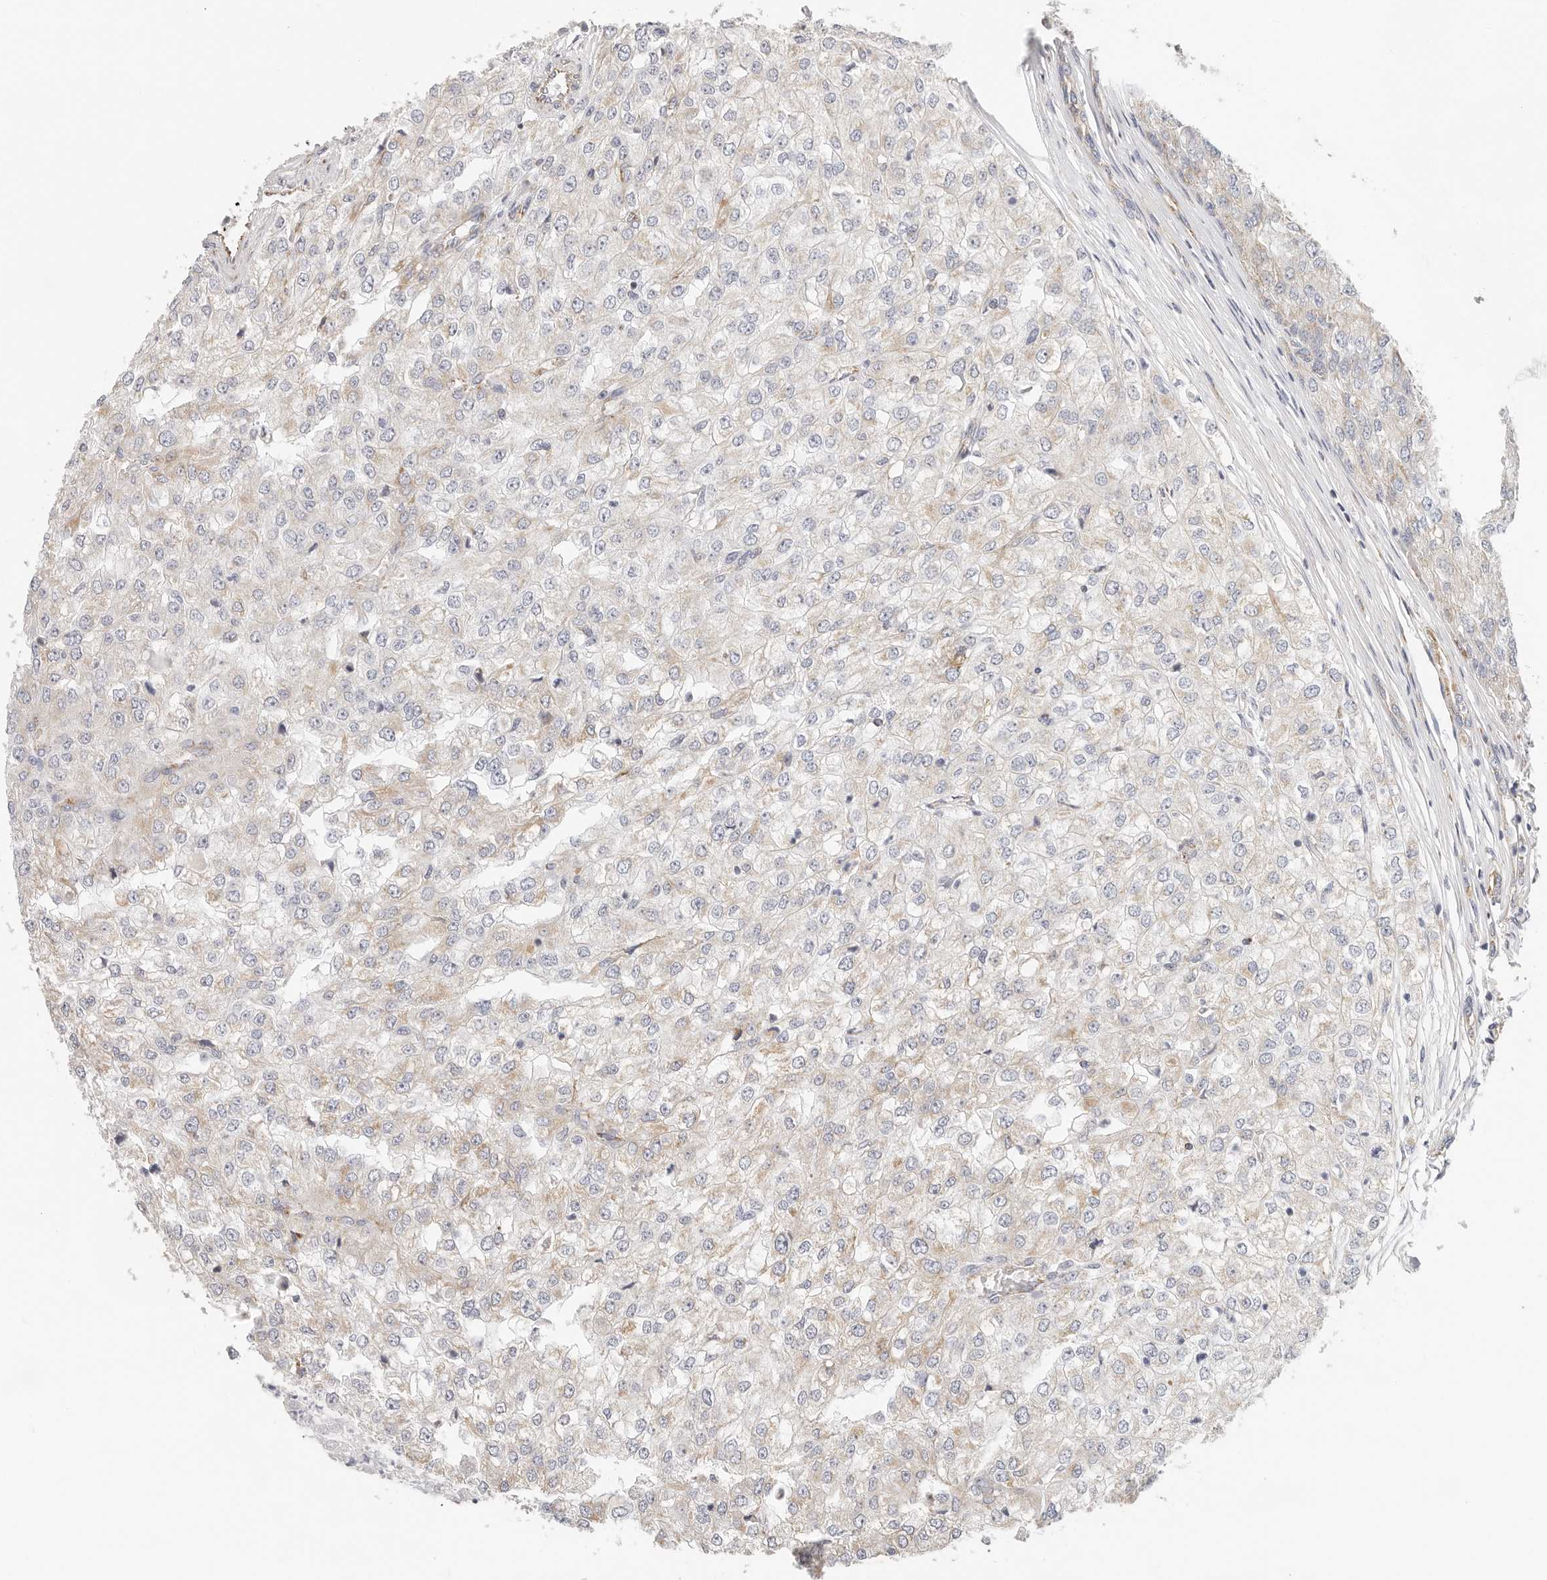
{"staining": {"intensity": "weak", "quantity": "25%-75%", "location": "cytoplasmic/membranous"}, "tissue": "renal cancer", "cell_type": "Tumor cells", "image_type": "cancer", "snomed": [{"axis": "morphology", "description": "Adenocarcinoma, NOS"}, {"axis": "topography", "description": "Kidney"}], "caption": "Tumor cells display weak cytoplasmic/membranous expression in about 25%-75% of cells in adenocarcinoma (renal). The staining is performed using DAB (3,3'-diaminobenzidine) brown chromogen to label protein expression. The nuclei are counter-stained blue using hematoxylin.", "gene": "AFDN", "patient": {"sex": "female", "age": 54}}